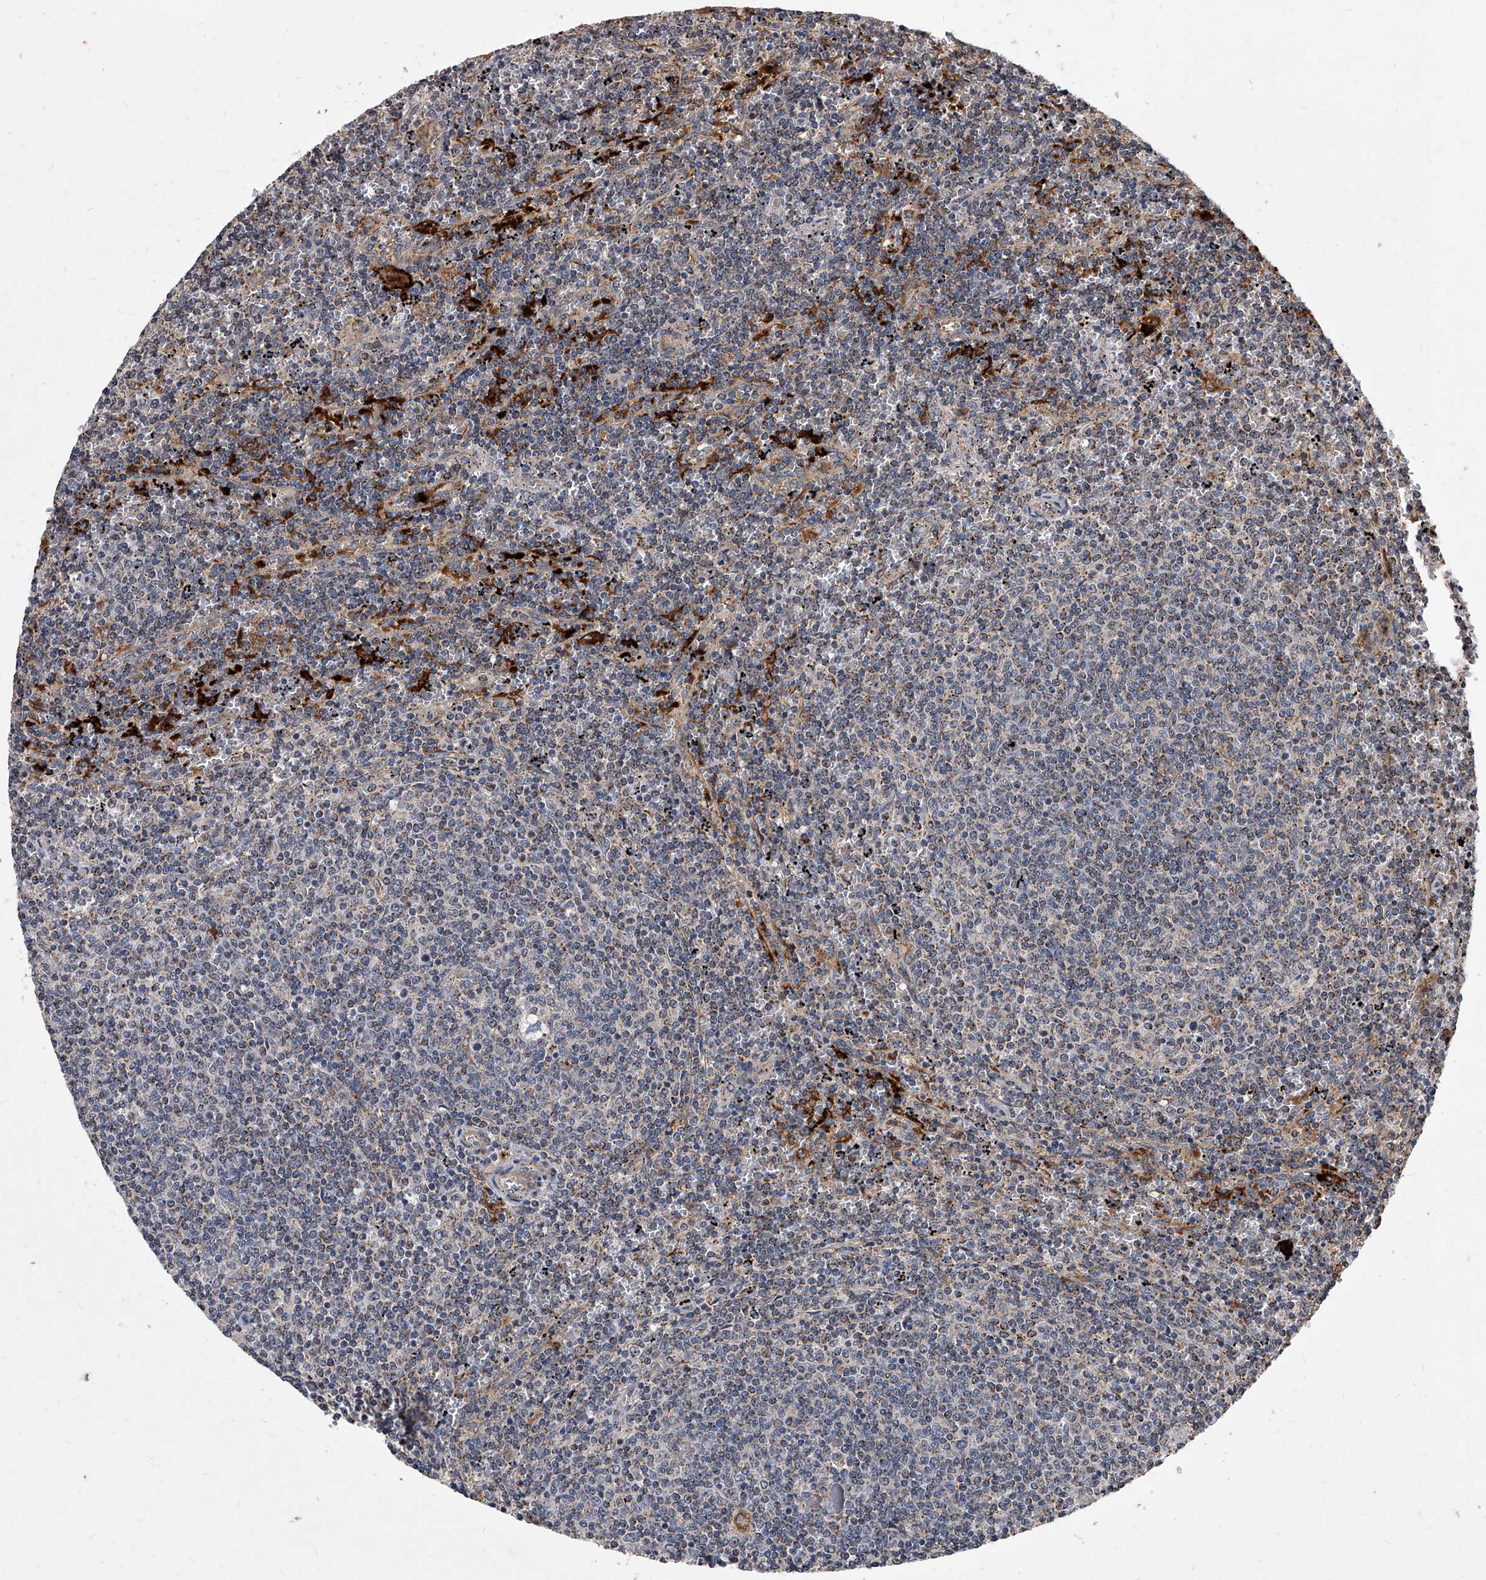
{"staining": {"intensity": "negative", "quantity": "none", "location": "none"}, "tissue": "lymphoma", "cell_type": "Tumor cells", "image_type": "cancer", "snomed": [{"axis": "morphology", "description": "Malignant lymphoma, non-Hodgkin's type, Low grade"}, {"axis": "topography", "description": "Spleen"}], "caption": "IHC image of low-grade malignant lymphoma, non-Hodgkin's type stained for a protein (brown), which demonstrates no expression in tumor cells.", "gene": "SOBP", "patient": {"sex": "female", "age": 50}}